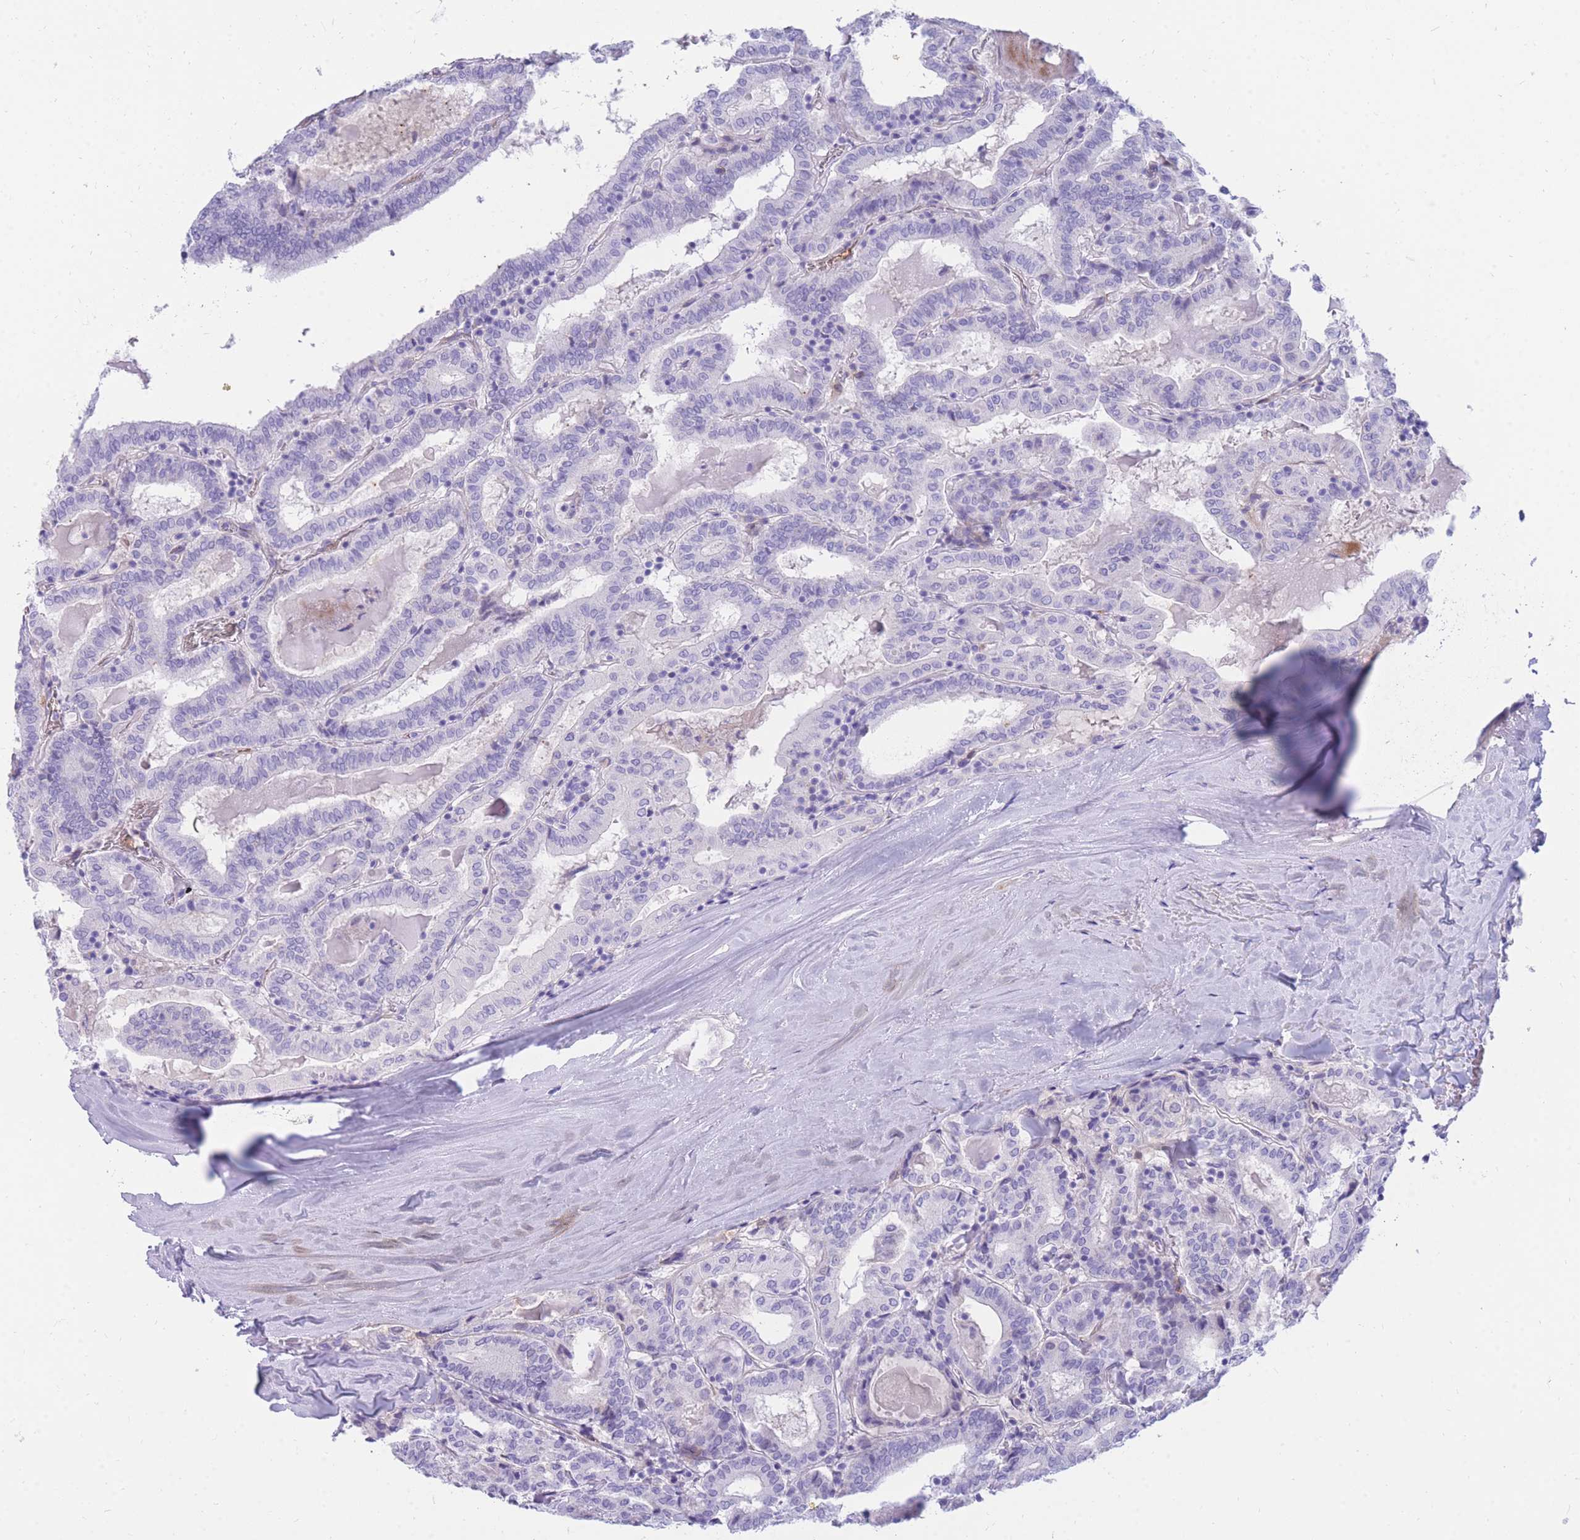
{"staining": {"intensity": "negative", "quantity": "none", "location": "none"}, "tissue": "thyroid cancer", "cell_type": "Tumor cells", "image_type": "cancer", "snomed": [{"axis": "morphology", "description": "Papillary adenocarcinoma, NOS"}, {"axis": "topography", "description": "Thyroid gland"}], "caption": "Thyroid cancer (papillary adenocarcinoma) was stained to show a protein in brown. There is no significant positivity in tumor cells.", "gene": "NKX1-2", "patient": {"sex": "female", "age": 72}}